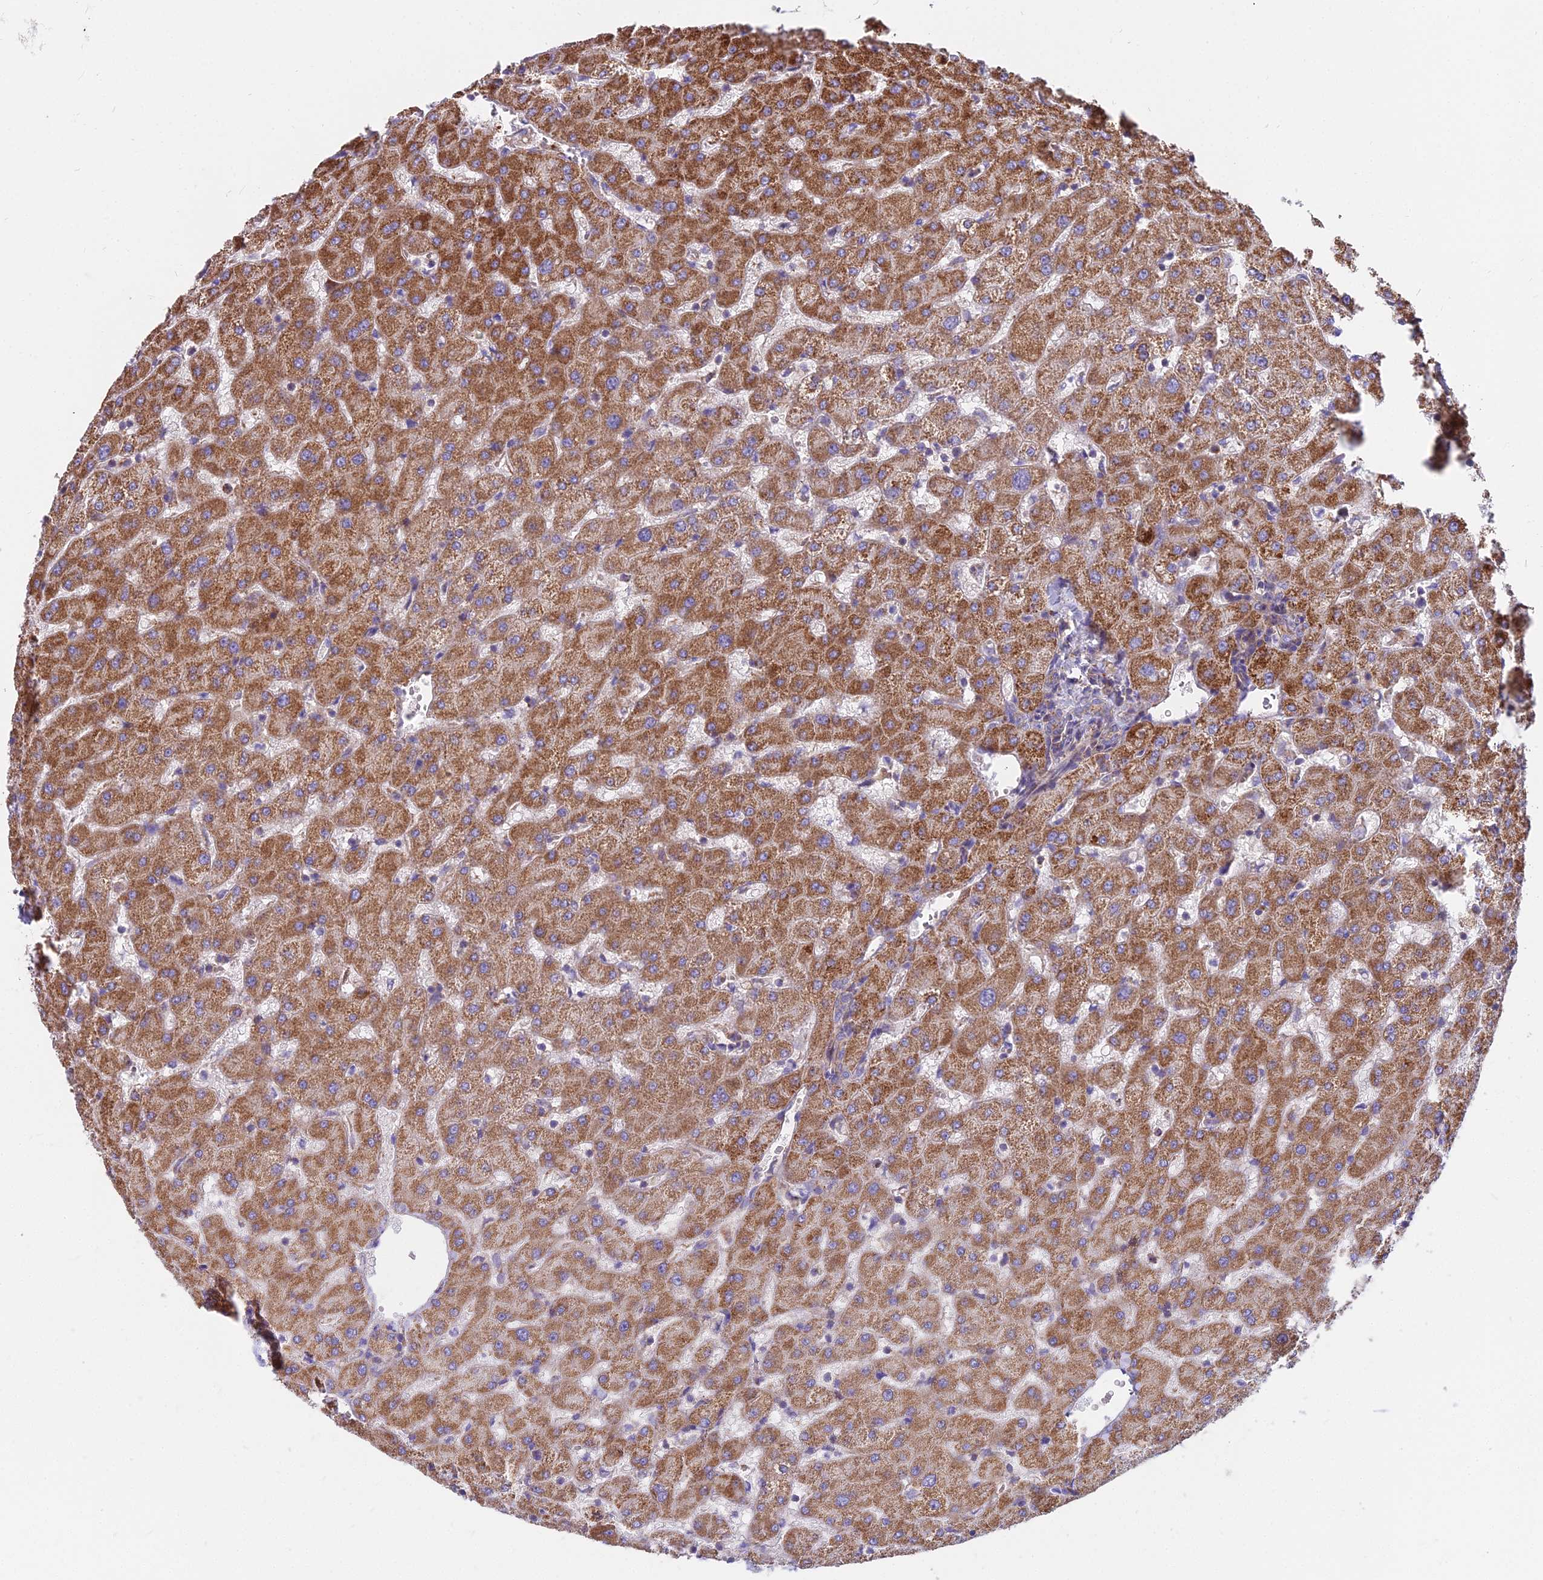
{"staining": {"intensity": "weak", "quantity": "25%-75%", "location": "cytoplasmic/membranous"}, "tissue": "liver", "cell_type": "Cholangiocytes", "image_type": "normal", "snomed": [{"axis": "morphology", "description": "Normal tissue, NOS"}, {"axis": "topography", "description": "Liver"}], "caption": "This micrograph exhibits immunohistochemistry (IHC) staining of benign liver, with low weak cytoplasmic/membranous positivity in about 25%-75% of cholangiocytes.", "gene": "FRMPD1", "patient": {"sex": "female", "age": 63}}